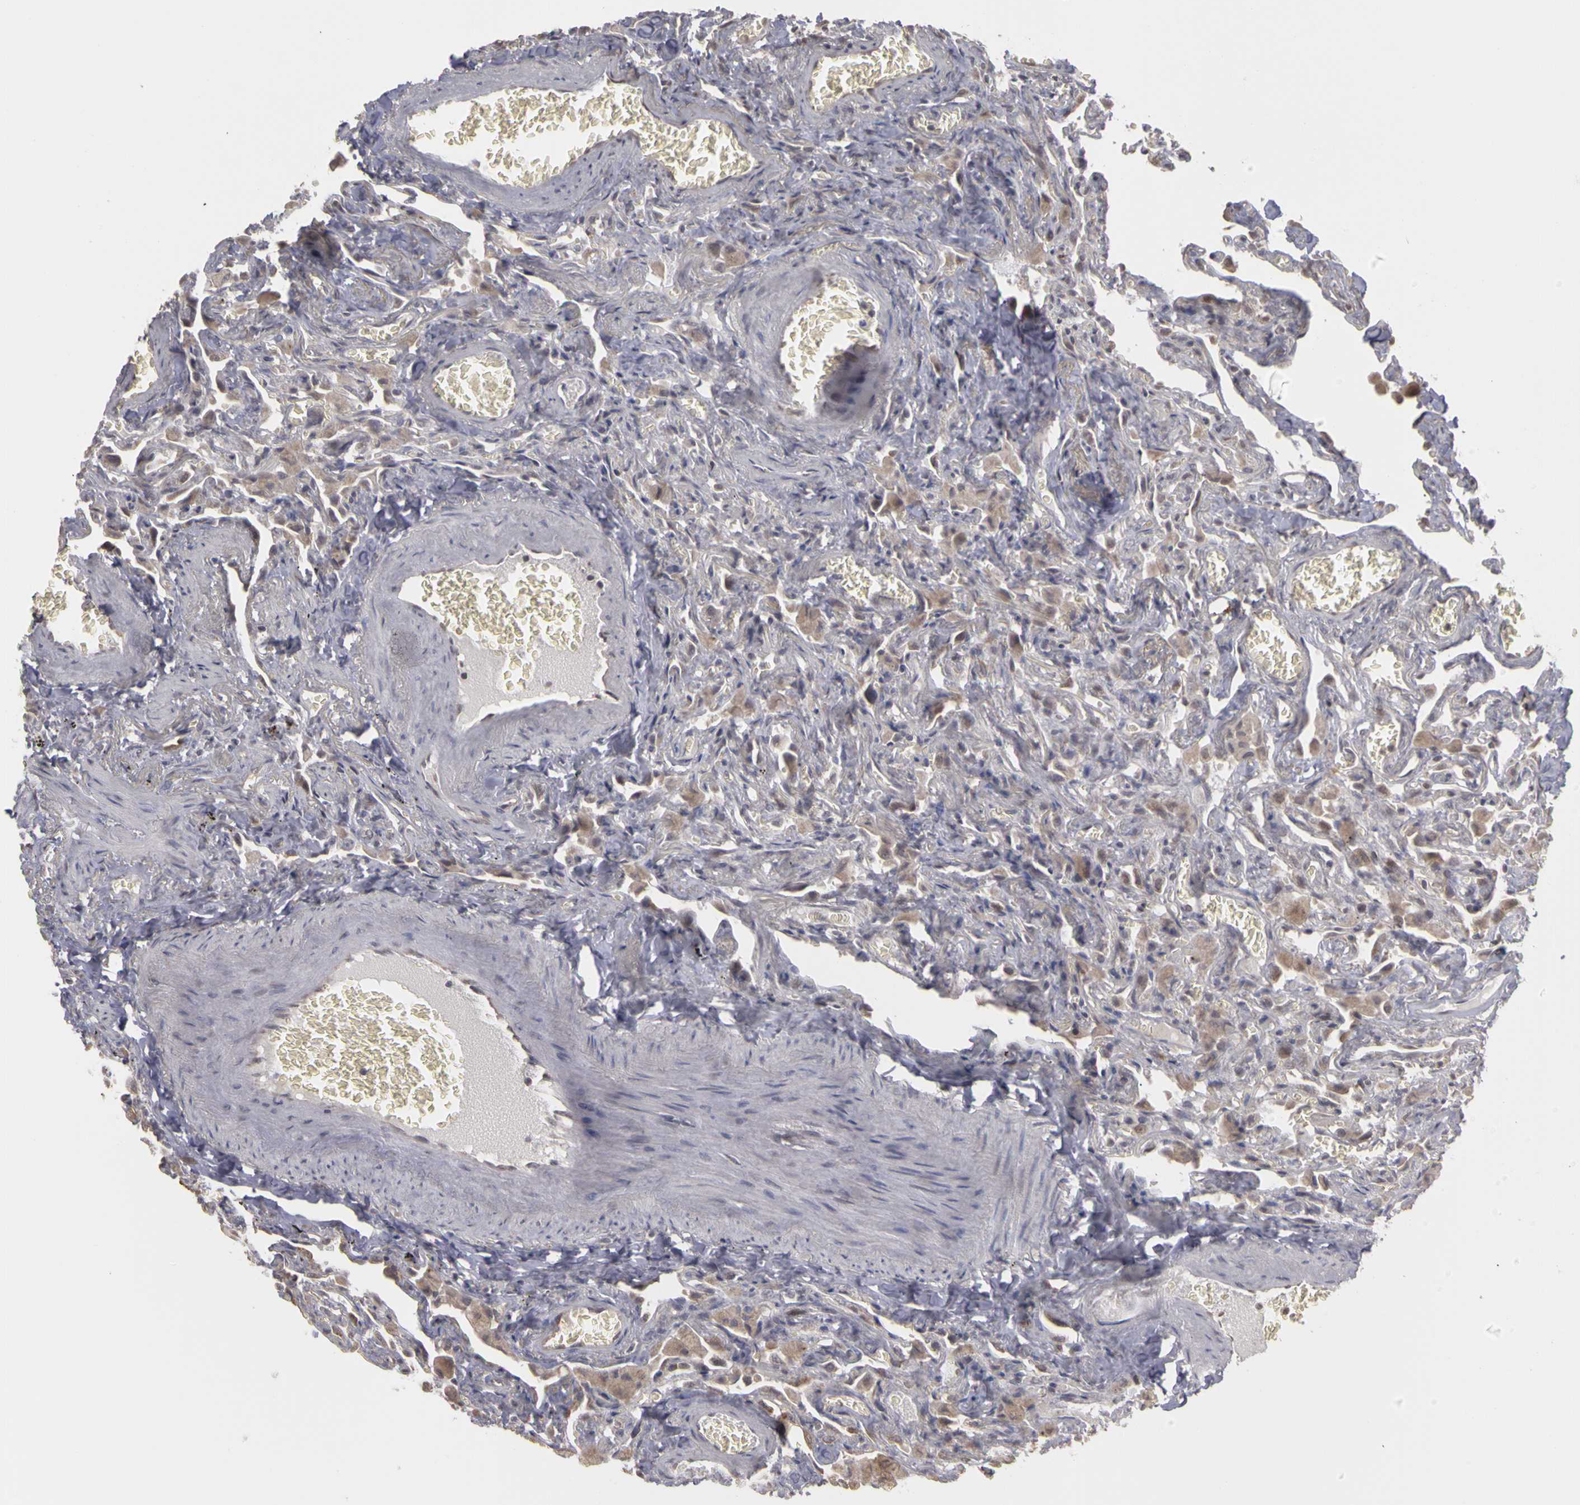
{"staining": {"intensity": "moderate", "quantity": "<25%", "location": "cytoplasmic/membranous"}, "tissue": "lung", "cell_type": "Alveolar cells", "image_type": "normal", "snomed": [{"axis": "morphology", "description": "Normal tissue, NOS"}, {"axis": "topography", "description": "Lung"}], "caption": "Protein expression analysis of unremarkable lung displays moderate cytoplasmic/membranous expression in approximately <25% of alveolar cells.", "gene": "FRMD7", "patient": {"sex": "male", "age": 73}}